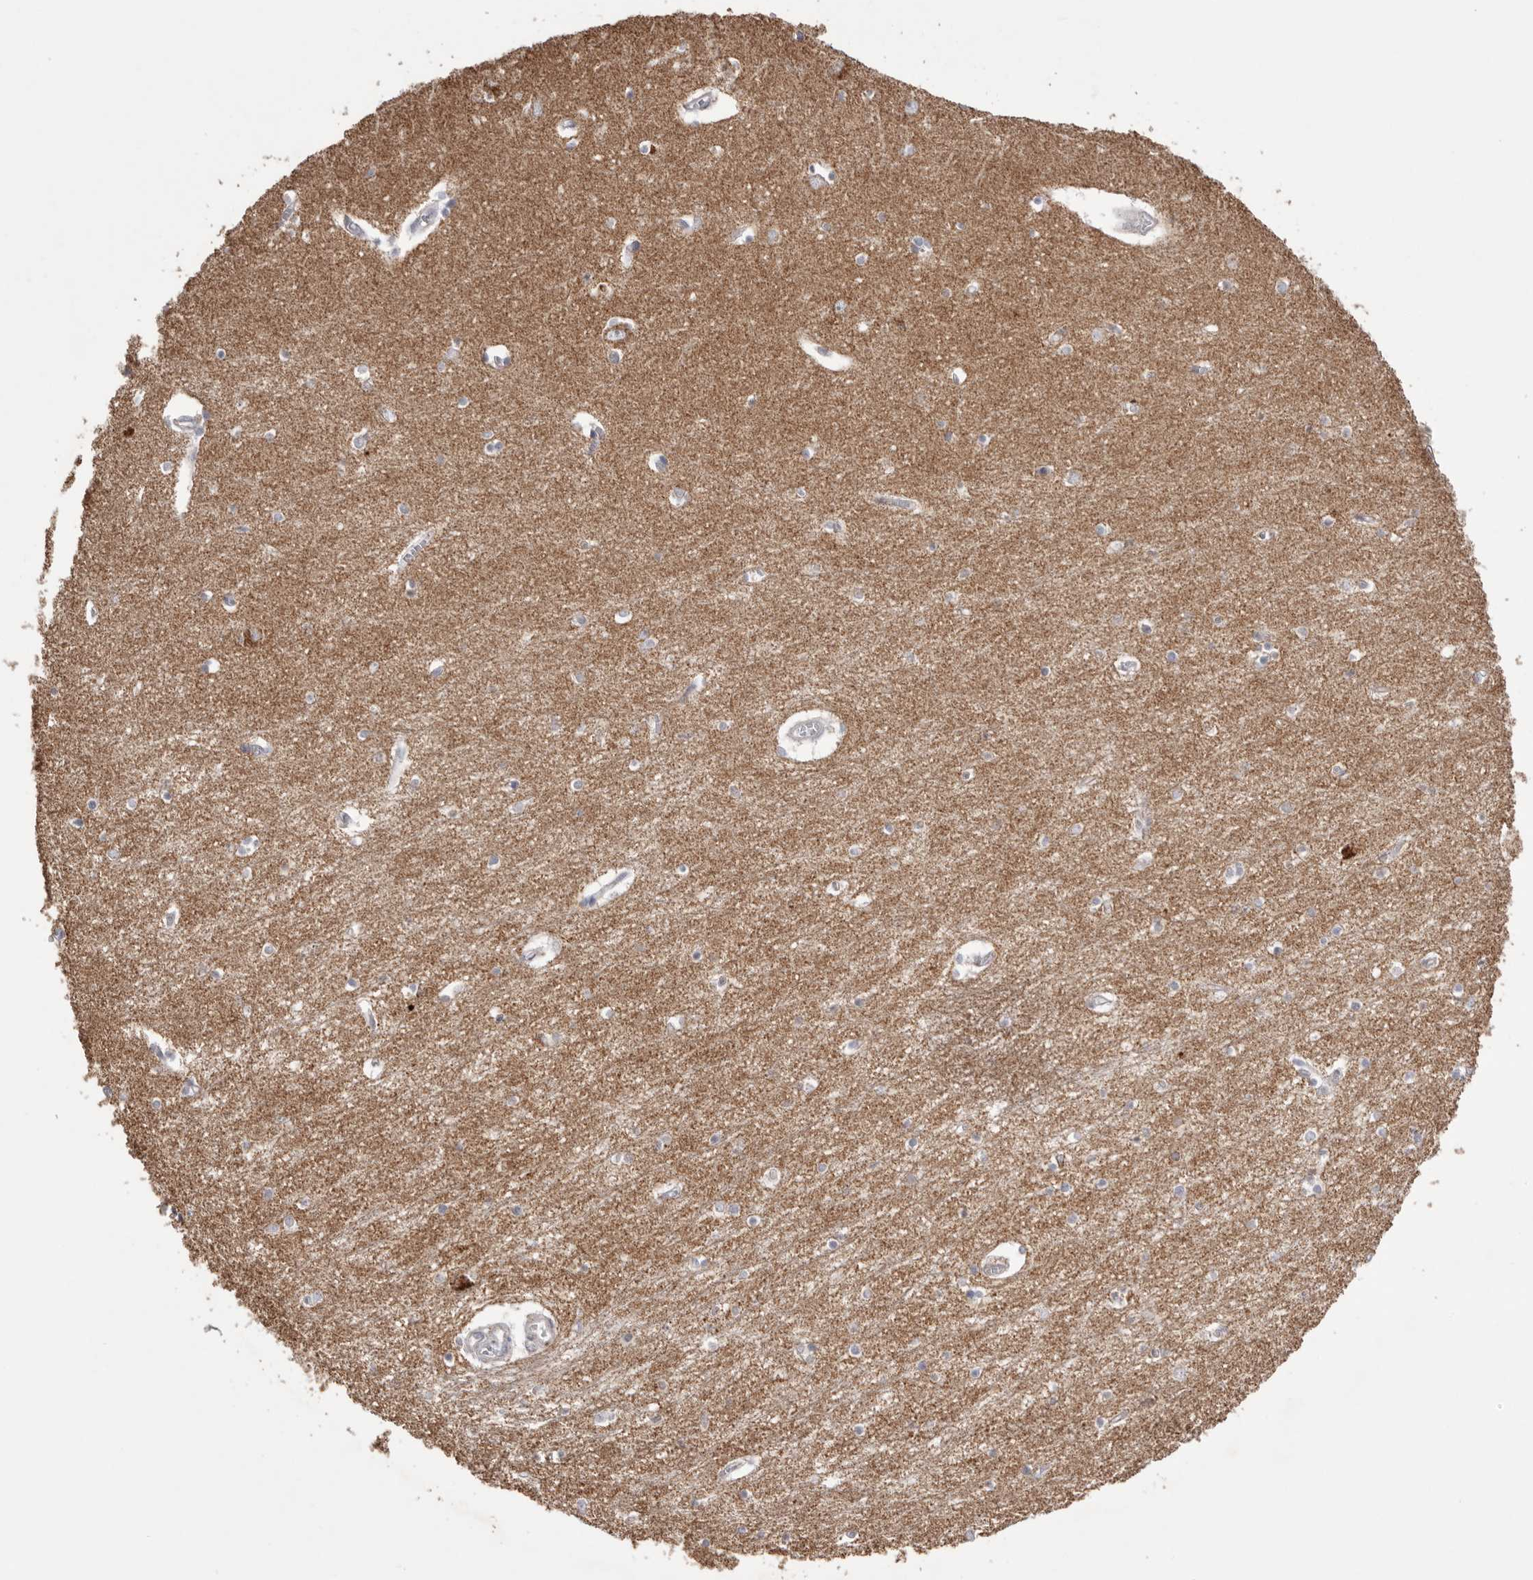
{"staining": {"intensity": "weak", "quantity": "<25%", "location": "cytoplasmic/membranous"}, "tissue": "hippocampus", "cell_type": "Glial cells", "image_type": "normal", "snomed": [{"axis": "morphology", "description": "Normal tissue, NOS"}, {"axis": "topography", "description": "Hippocampus"}], "caption": "A micrograph of hippocampus stained for a protein reveals no brown staining in glial cells. The staining is performed using DAB brown chromogen with nuclei counter-stained in using hematoxylin.", "gene": "VDAC3", "patient": {"sex": "male", "age": 70}}